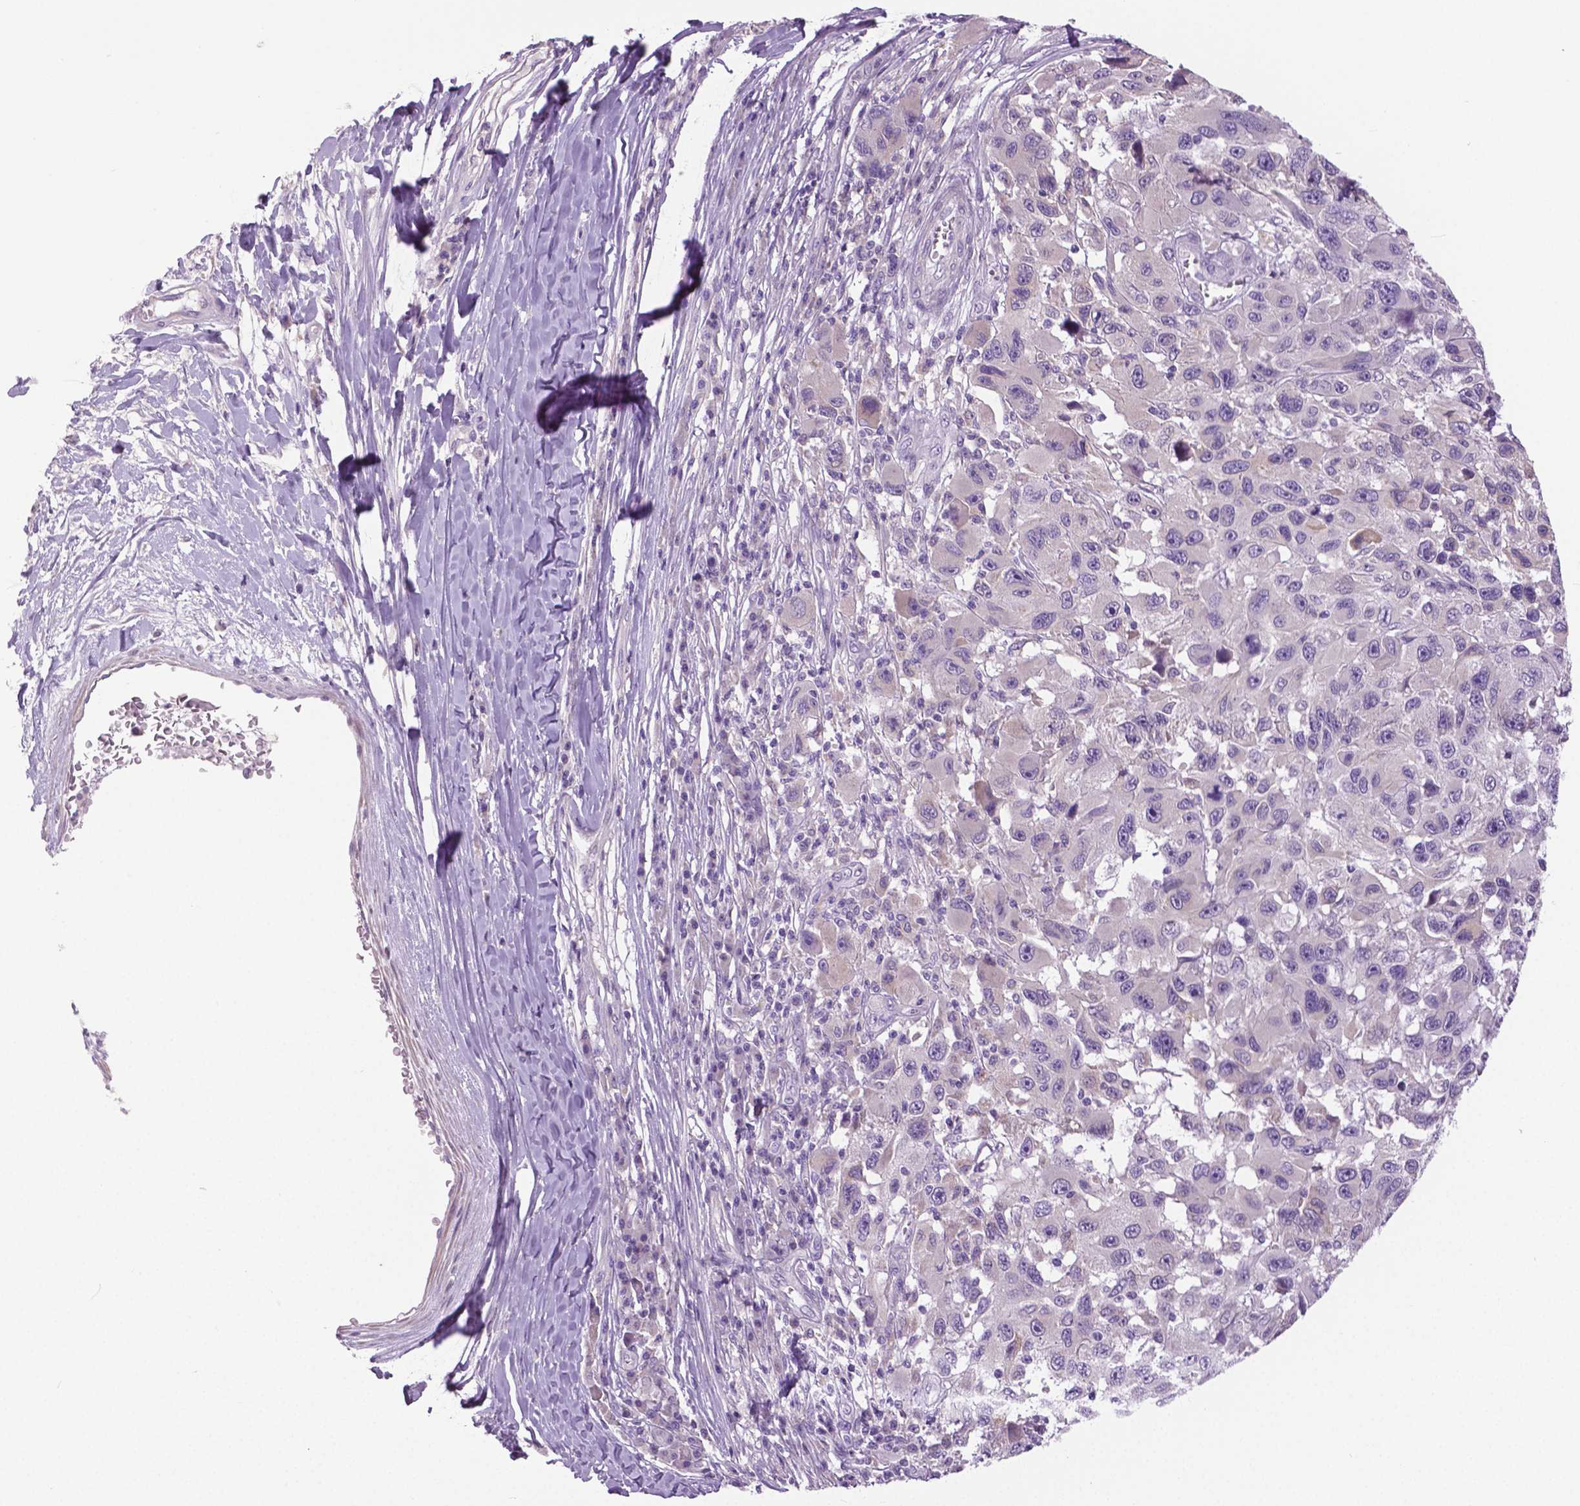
{"staining": {"intensity": "negative", "quantity": "none", "location": "none"}, "tissue": "melanoma", "cell_type": "Tumor cells", "image_type": "cancer", "snomed": [{"axis": "morphology", "description": "Malignant melanoma, NOS"}, {"axis": "topography", "description": "Skin"}], "caption": "Melanoma was stained to show a protein in brown. There is no significant expression in tumor cells. Nuclei are stained in blue.", "gene": "DNAH12", "patient": {"sex": "male", "age": 53}}